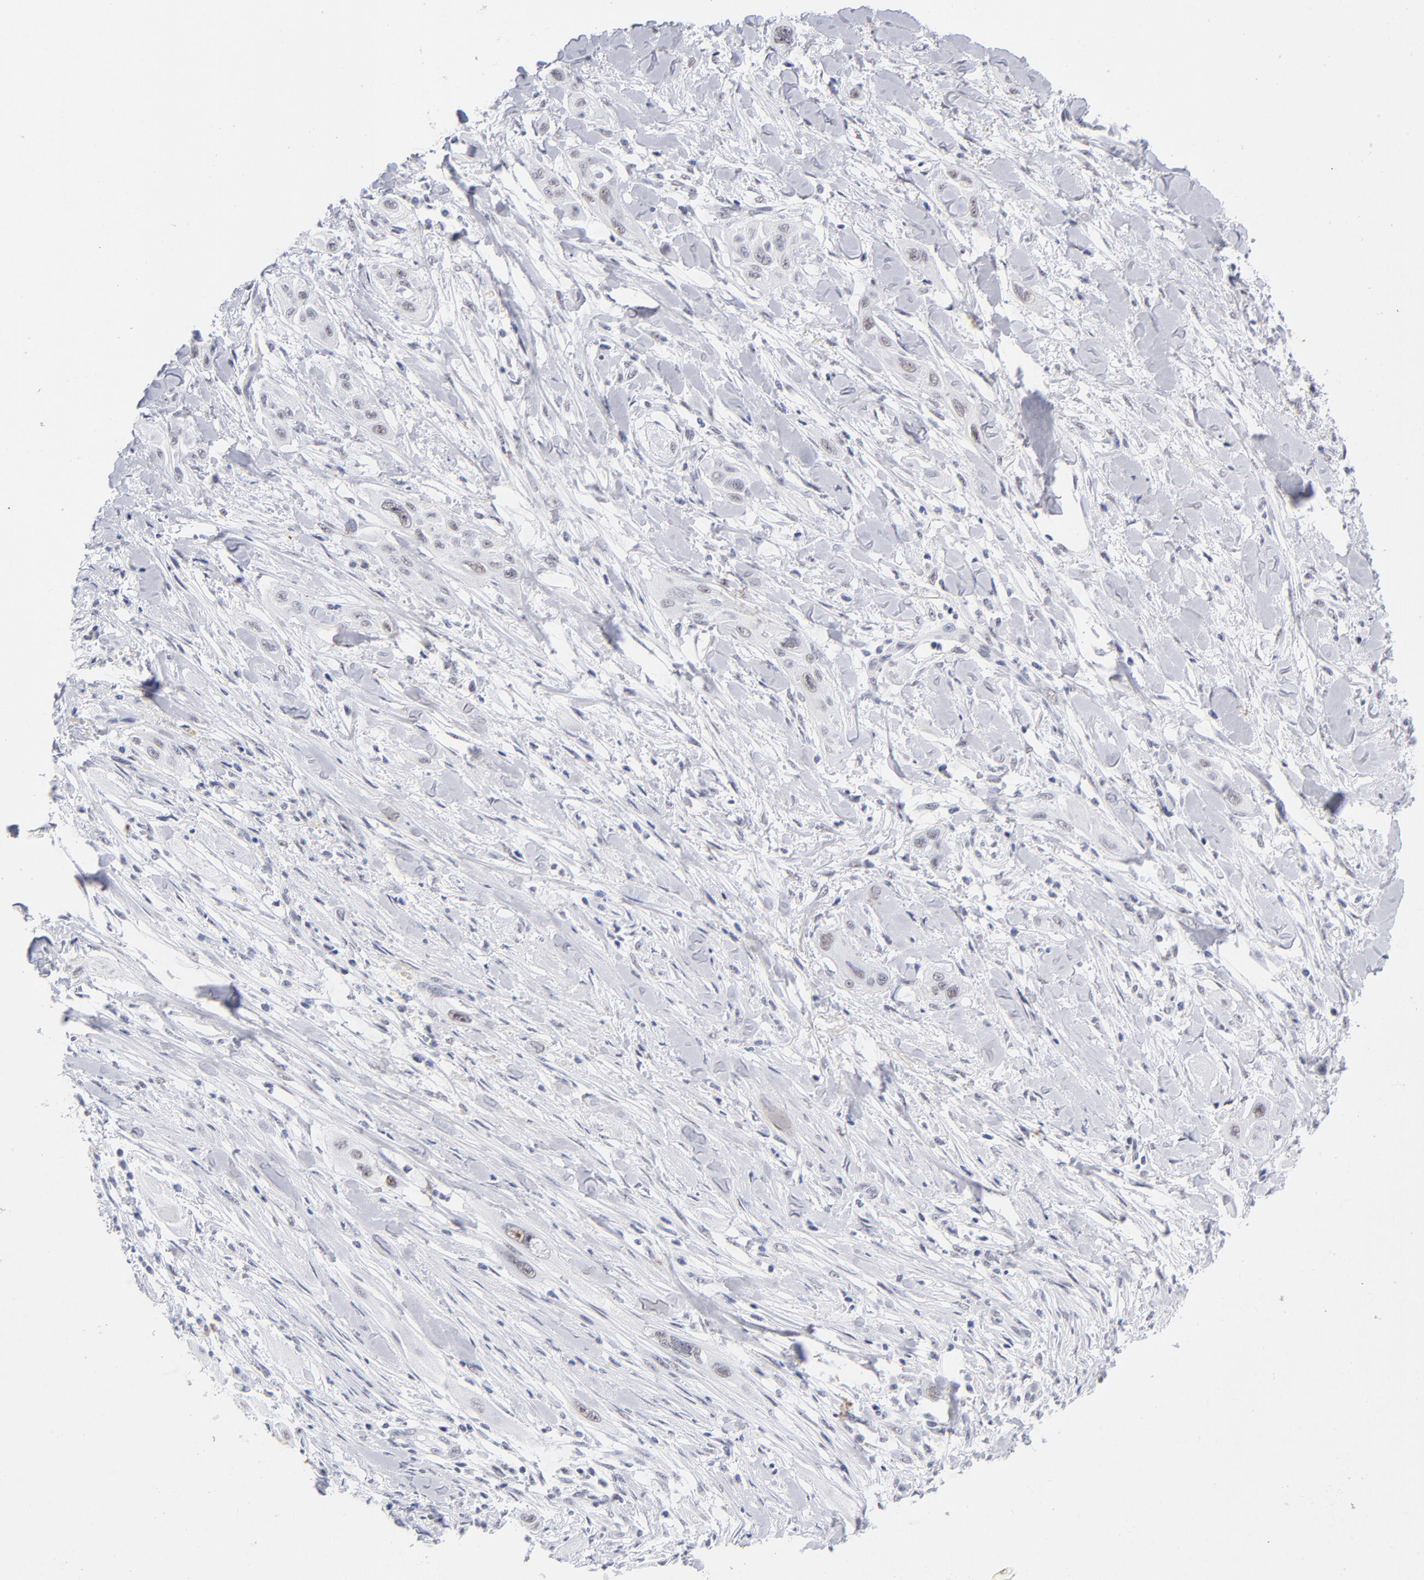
{"staining": {"intensity": "weak", "quantity": "25%-75%", "location": "nuclear"}, "tissue": "lung cancer", "cell_type": "Tumor cells", "image_type": "cancer", "snomed": [{"axis": "morphology", "description": "Squamous cell carcinoma, NOS"}, {"axis": "topography", "description": "Lung"}], "caption": "Lung squamous cell carcinoma was stained to show a protein in brown. There is low levels of weak nuclear expression in about 25%-75% of tumor cells.", "gene": "SNRPB", "patient": {"sex": "female", "age": 47}}